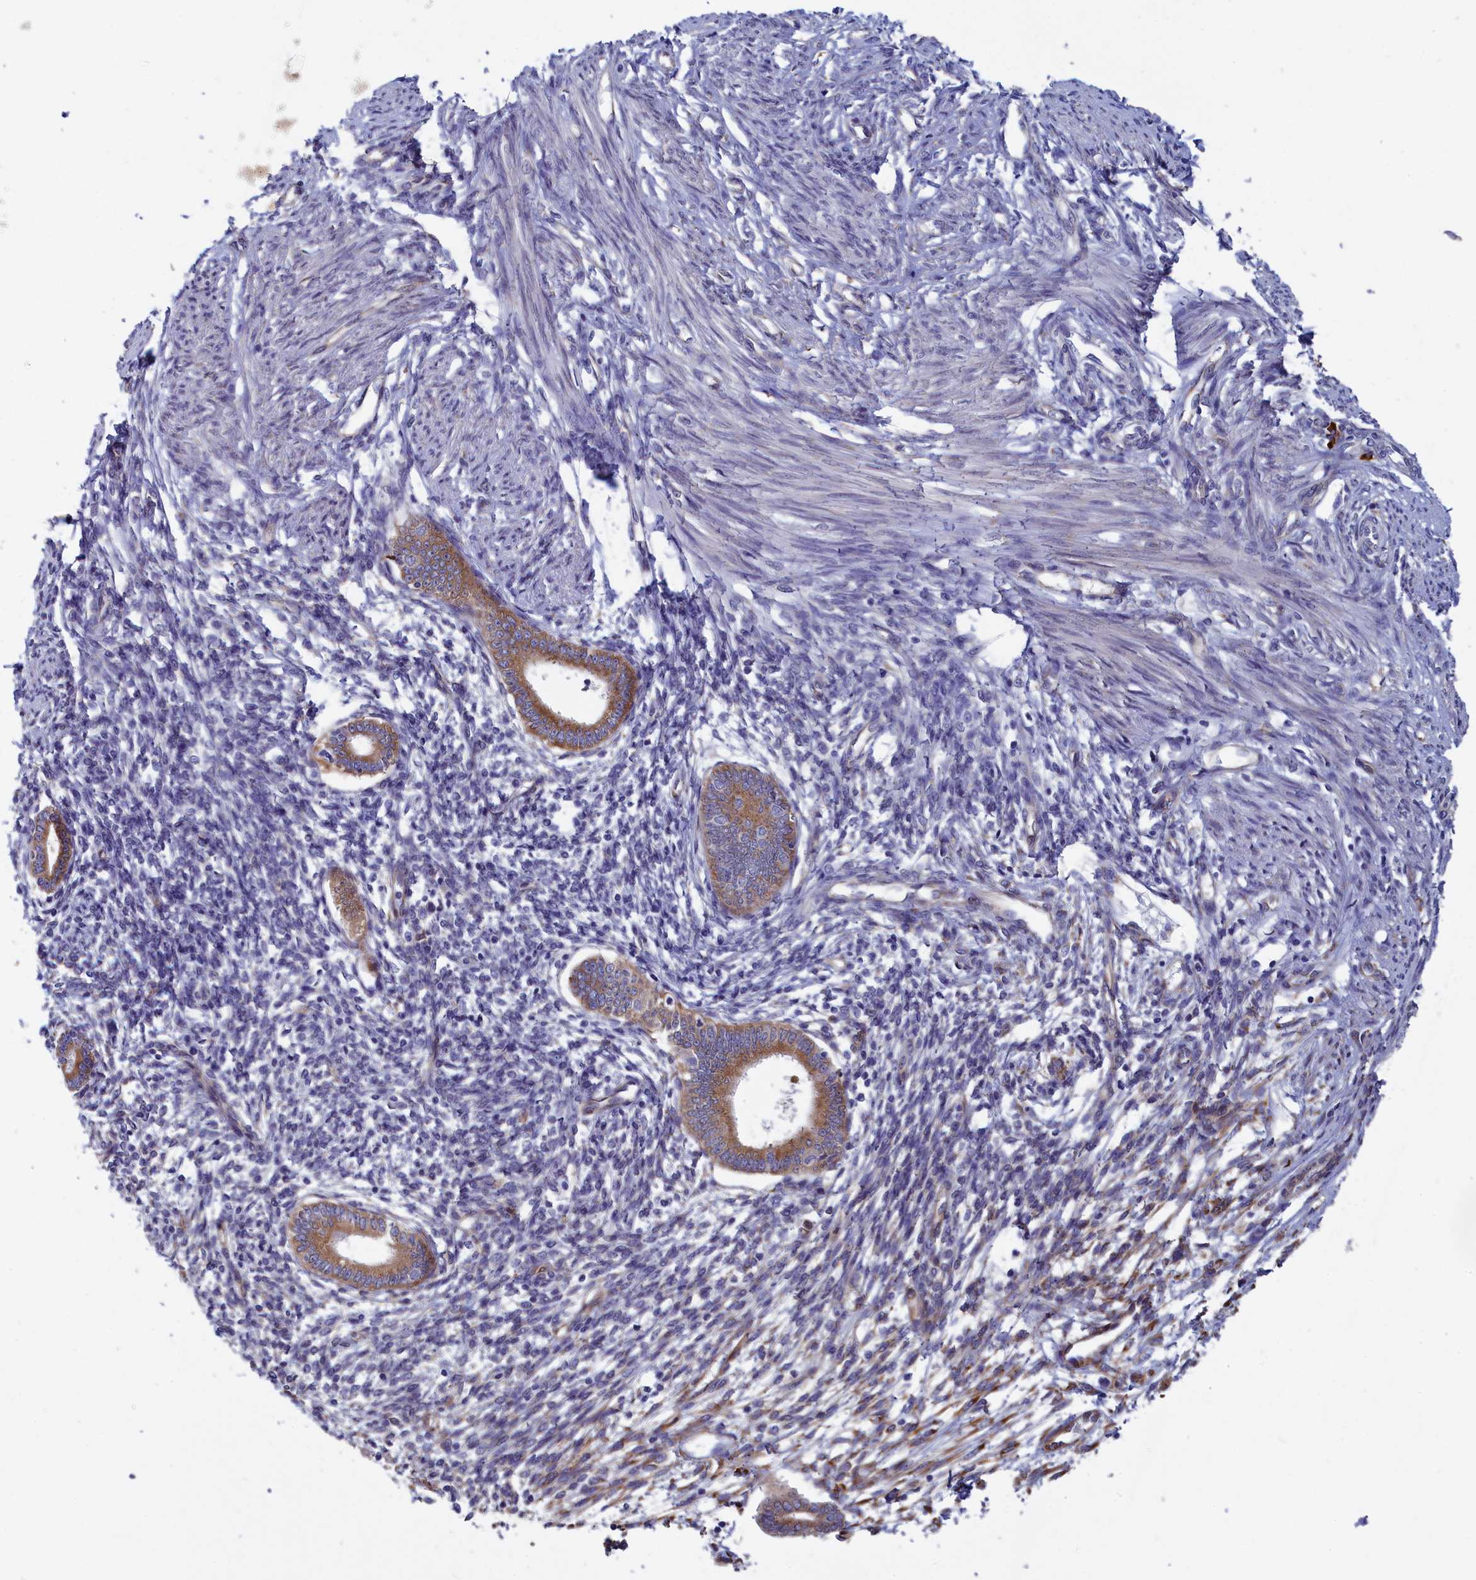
{"staining": {"intensity": "moderate", "quantity": "25%-75%", "location": "cytoplasmic/membranous"}, "tissue": "endometrium", "cell_type": "Cells in endometrial stroma", "image_type": "normal", "snomed": [{"axis": "morphology", "description": "Normal tissue, NOS"}, {"axis": "topography", "description": "Endometrium"}], "caption": "DAB immunohistochemical staining of benign endometrium shows moderate cytoplasmic/membranous protein staining in about 25%-75% of cells in endometrial stroma.", "gene": "CCDC68", "patient": {"sex": "female", "age": 56}}